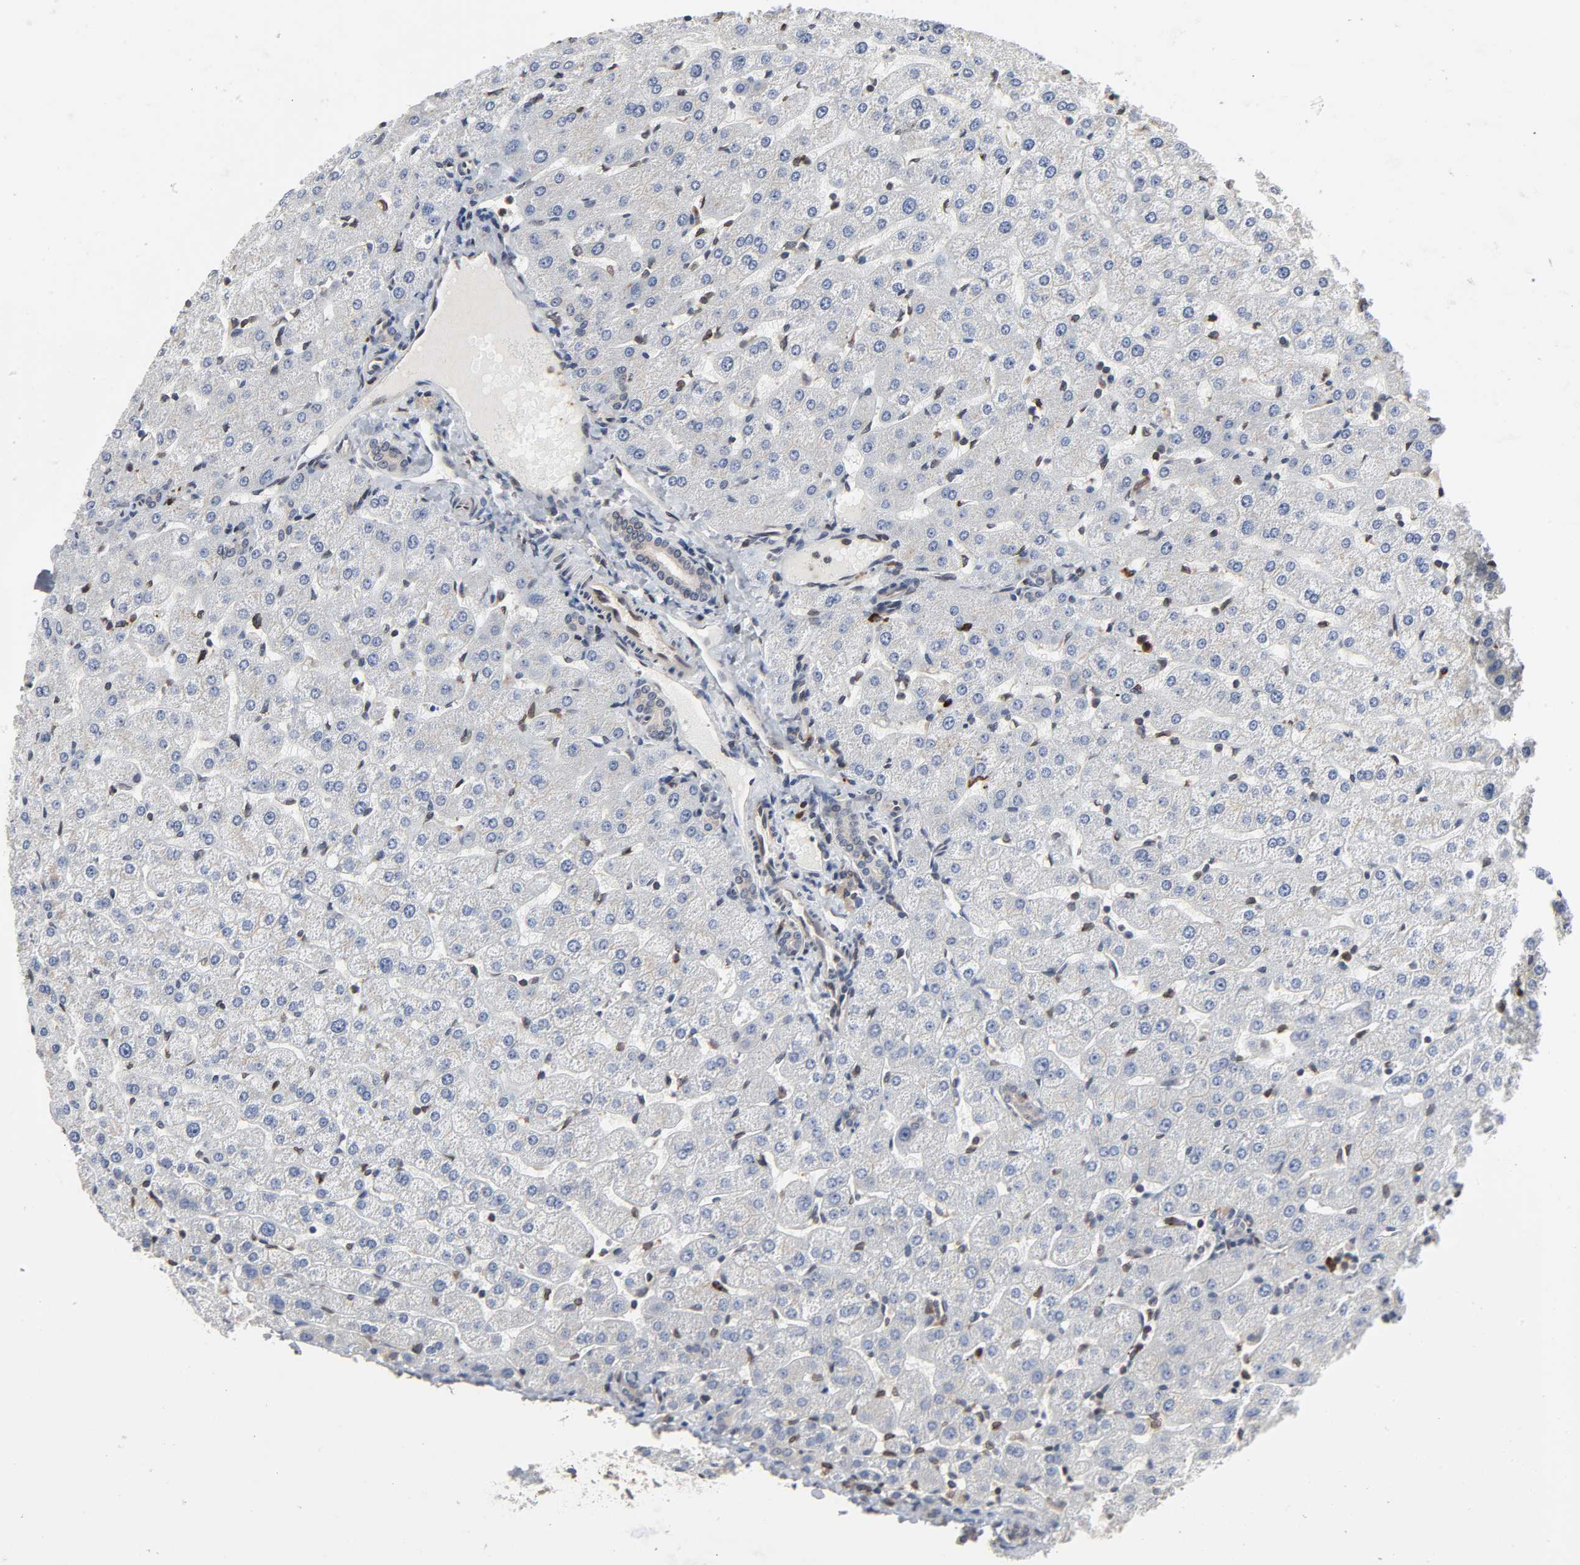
{"staining": {"intensity": "weak", "quantity": ">75%", "location": "cytoplasmic/membranous"}, "tissue": "liver", "cell_type": "Cholangiocytes", "image_type": "normal", "snomed": [{"axis": "morphology", "description": "Normal tissue, NOS"}, {"axis": "morphology", "description": "Fibrosis, NOS"}, {"axis": "topography", "description": "Liver"}], "caption": "This image reveals benign liver stained with IHC to label a protein in brown. The cytoplasmic/membranous of cholangiocytes show weak positivity for the protein. Nuclei are counter-stained blue.", "gene": "CCDC175", "patient": {"sex": "female", "age": 29}}